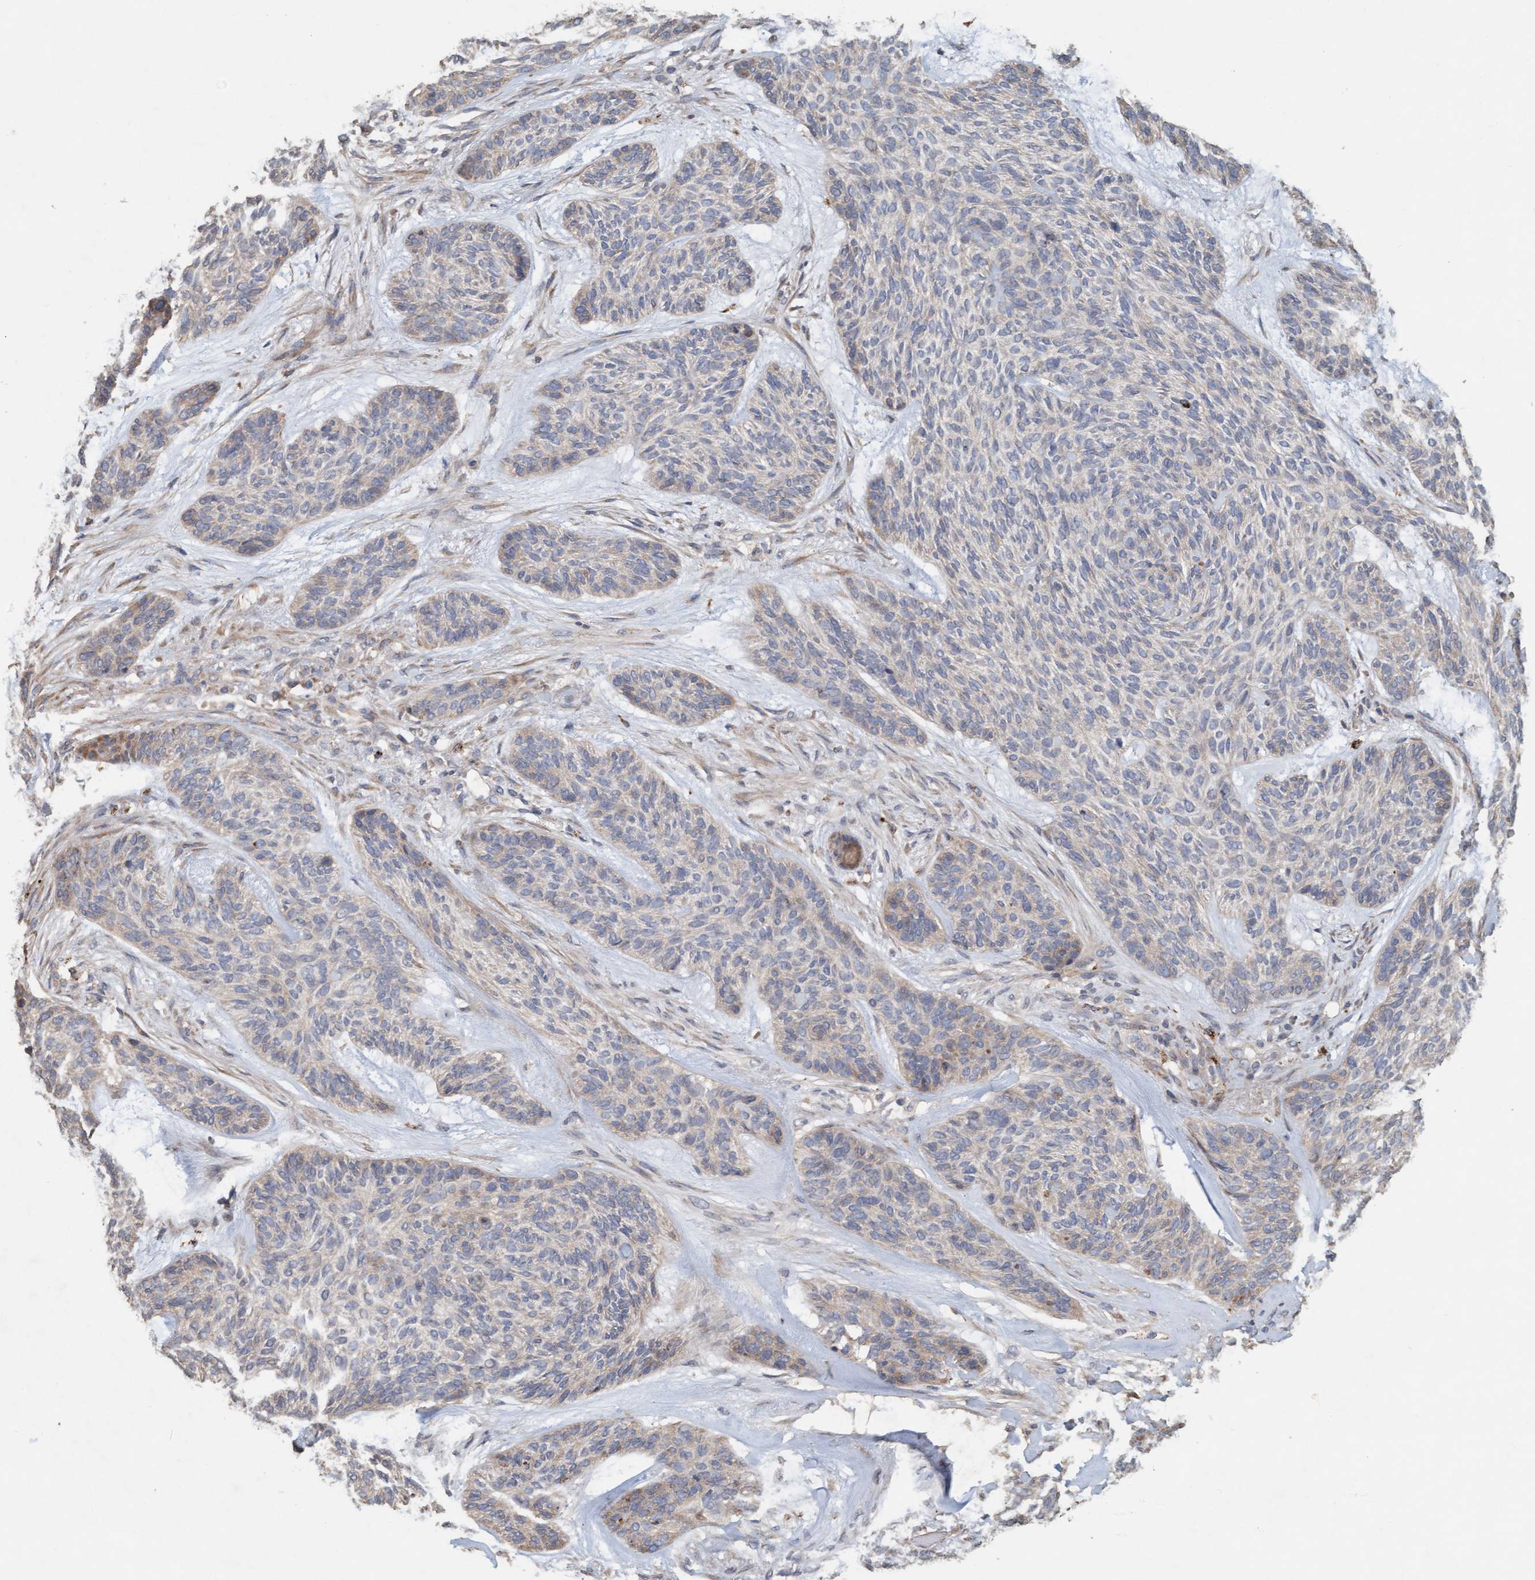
{"staining": {"intensity": "negative", "quantity": "none", "location": "none"}, "tissue": "skin cancer", "cell_type": "Tumor cells", "image_type": "cancer", "snomed": [{"axis": "morphology", "description": "Basal cell carcinoma"}, {"axis": "topography", "description": "Skin"}], "caption": "This is an immunohistochemistry micrograph of skin cancer (basal cell carcinoma). There is no staining in tumor cells.", "gene": "LONRF1", "patient": {"sex": "male", "age": 55}}